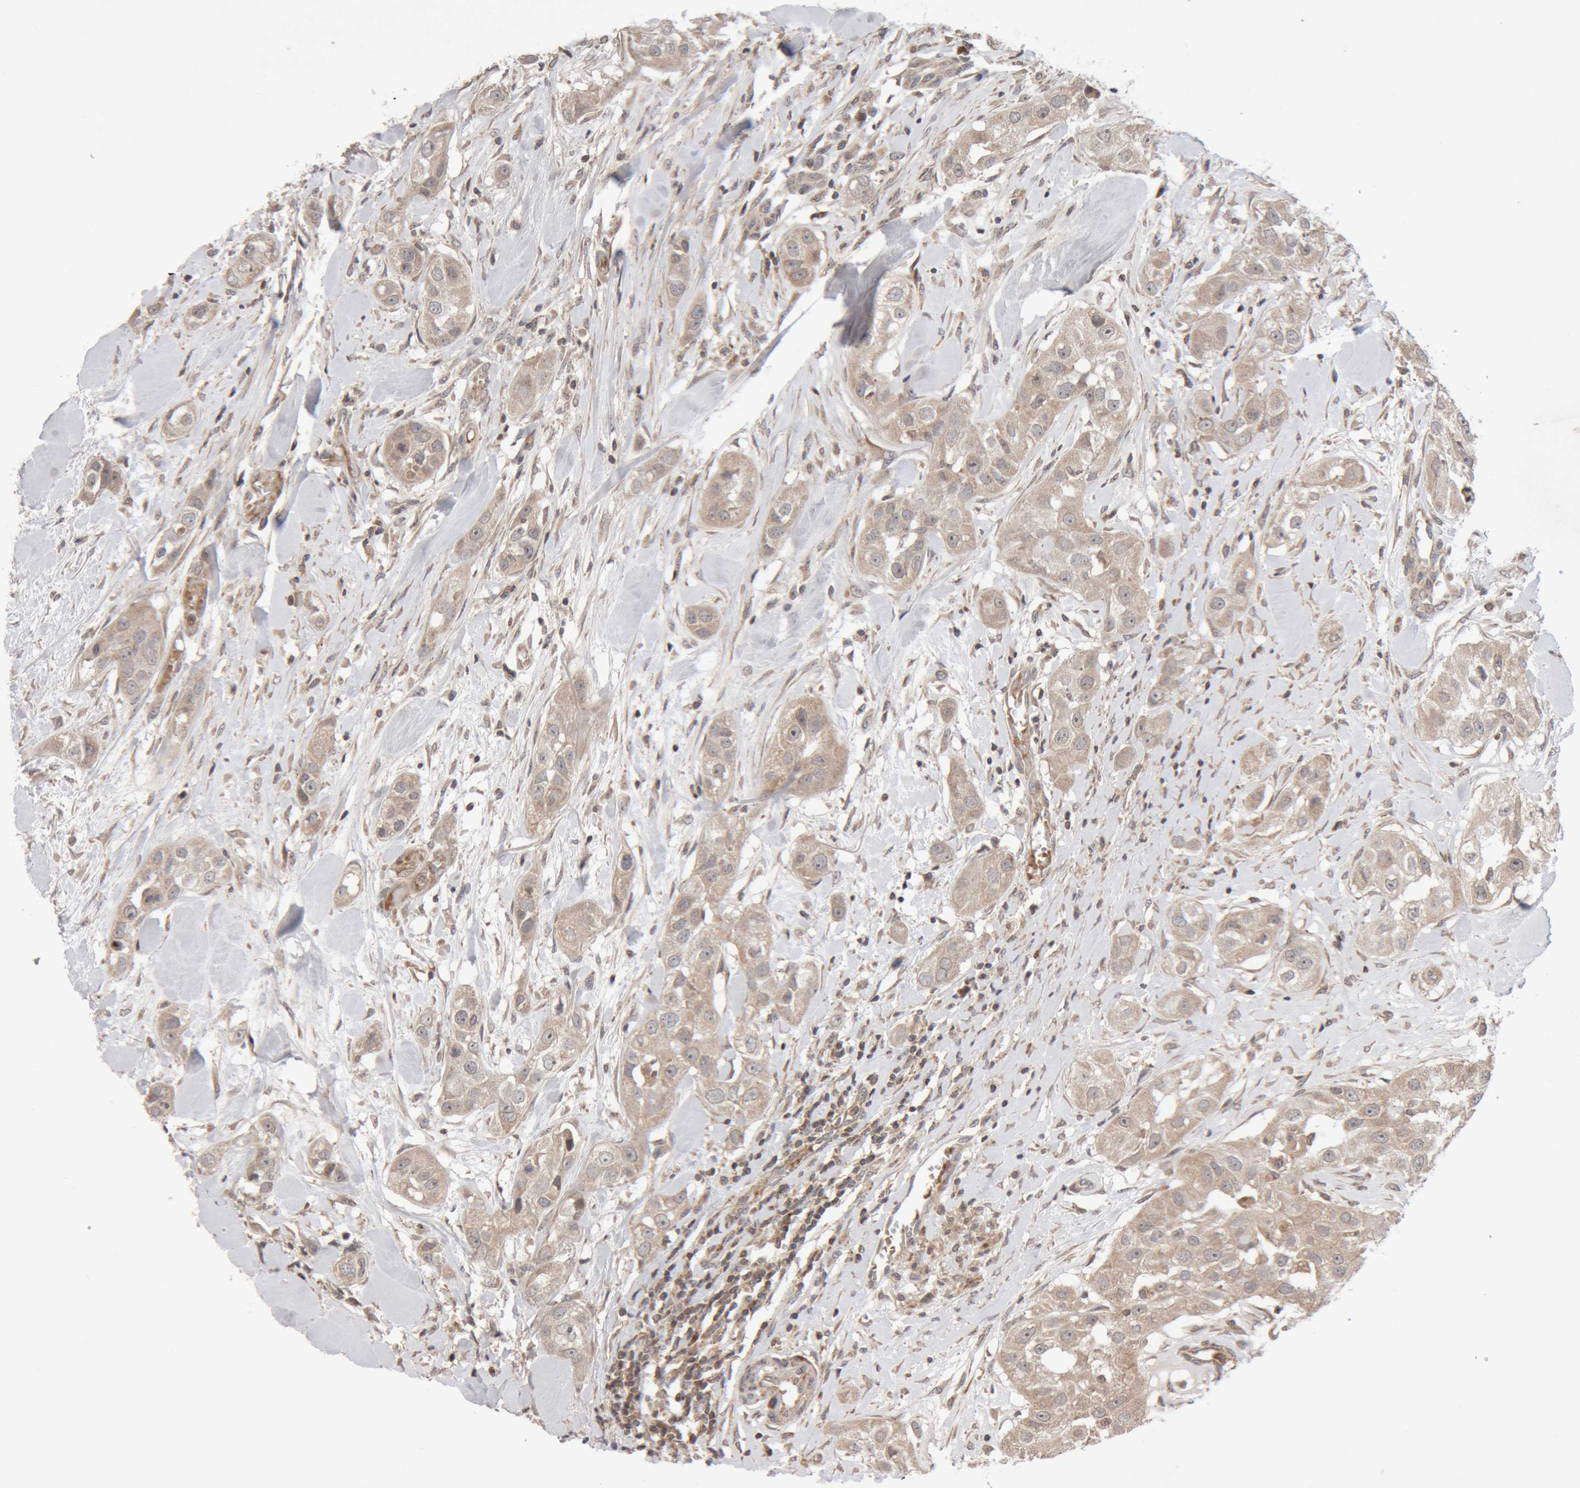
{"staining": {"intensity": "negative", "quantity": "none", "location": "none"}, "tissue": "head and neck cancer", "cell_type": "Tumor cells", "image_type": "cancer", "snomed": [{"axis": "morphology", "description": "Normal tissue, NOS"}, {"axis": "morphology", "description": "Squamous cell carcinoma, NOS"}, {"axis": "topography", "description": "Skeletal muscle"}, {"axis": "topography", "description": "Head-Neck"}], "caption": "Protein analysis of head and neck squamous cell carcinoma demonstrates no significant positivity in tumor cells. Nuclei are stained in blue.", "gene": "KIF21B", "patient": {"sex": "male", "age": 51}}